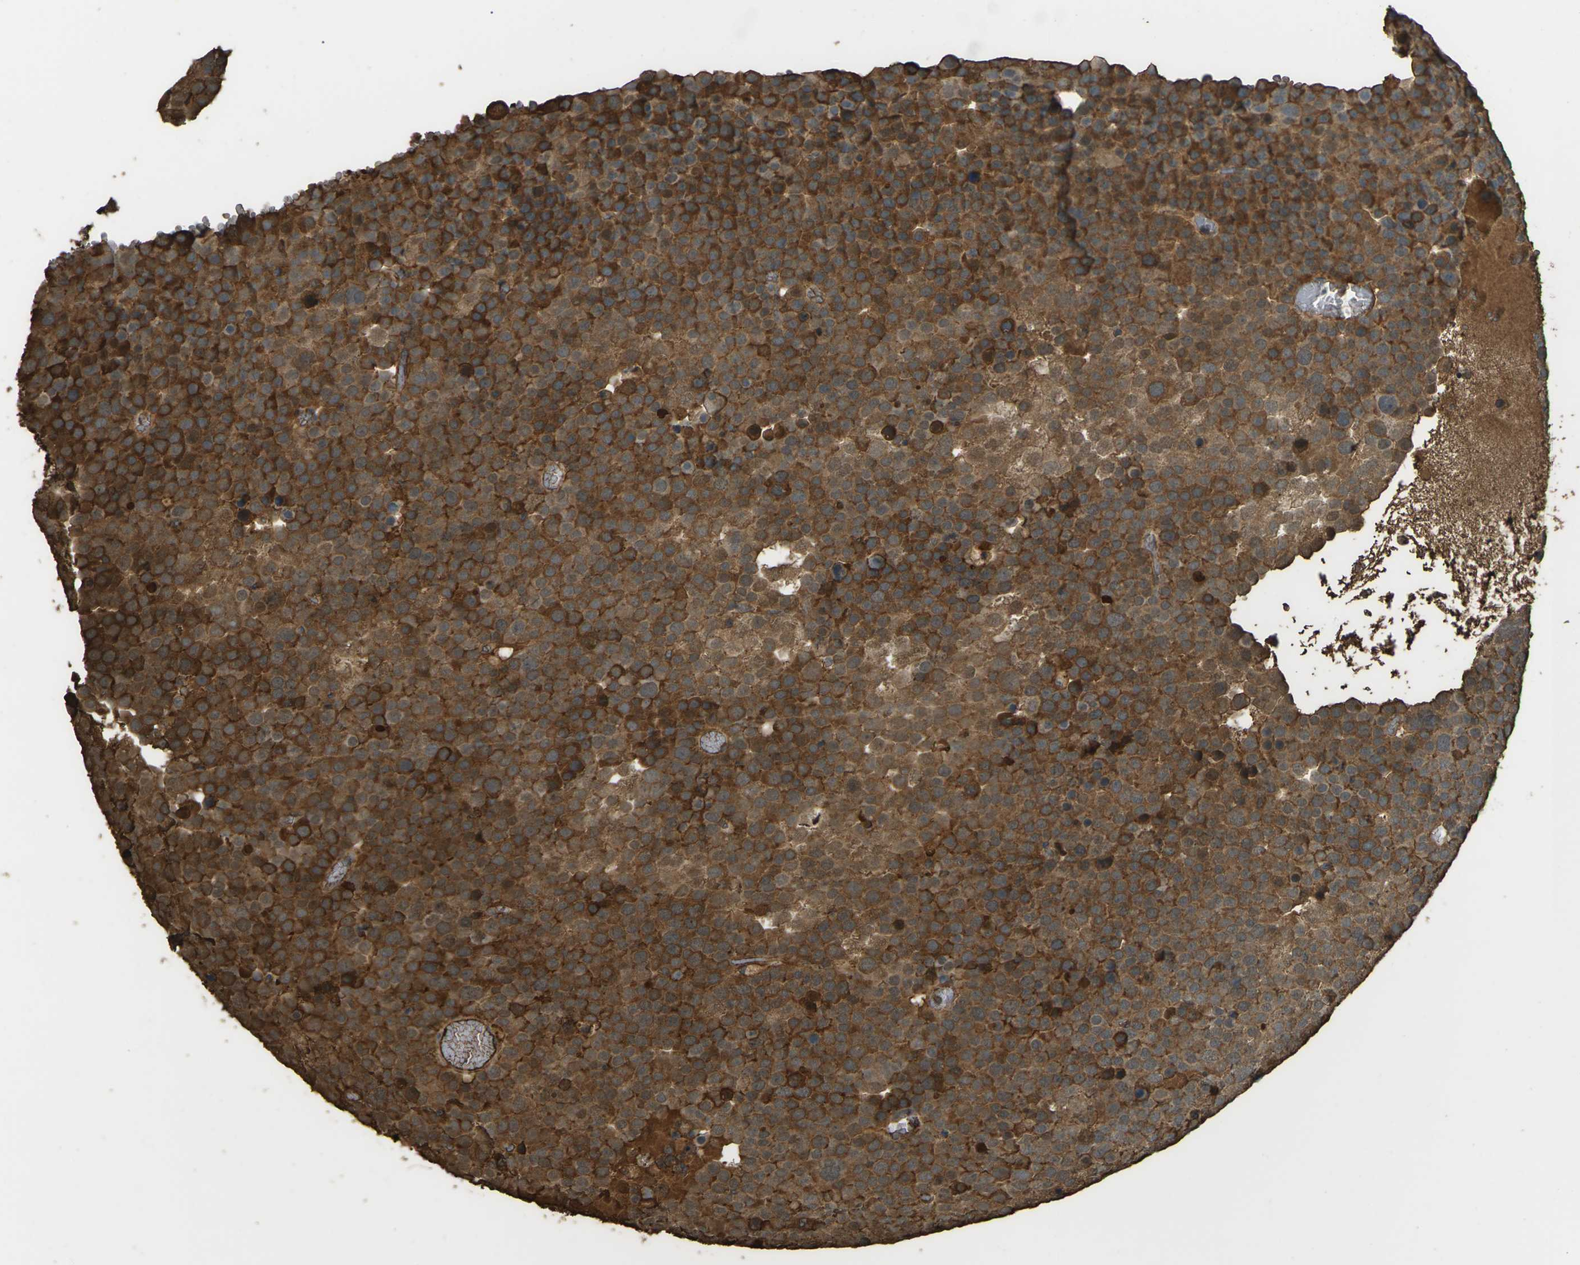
{"staining": {"intensity": "strong", "quantity": ">75%", "location": "cytoplasmic/membranous"}, "tissue": "testis cancer", "cell_type": "Tumor cells", "image_type": "cancer", "snomed": [{"axis": "morphology", "description": "Seminoma, NOS"}, {"axis": "topography", "description": "Testis"}], "caption": "Immunohistochemistry (IHC) (DAB) staining of seminoma (testis) displays strong cytoplasmic/membranous protein positivity in about >75% of tumor cells. (DAB (3,3'-diaminobenzidine) IHC with brightfield microscopy, high magnification).", "gene": "CYP1B1", "patient": {"sex": "male", "age": 71}}